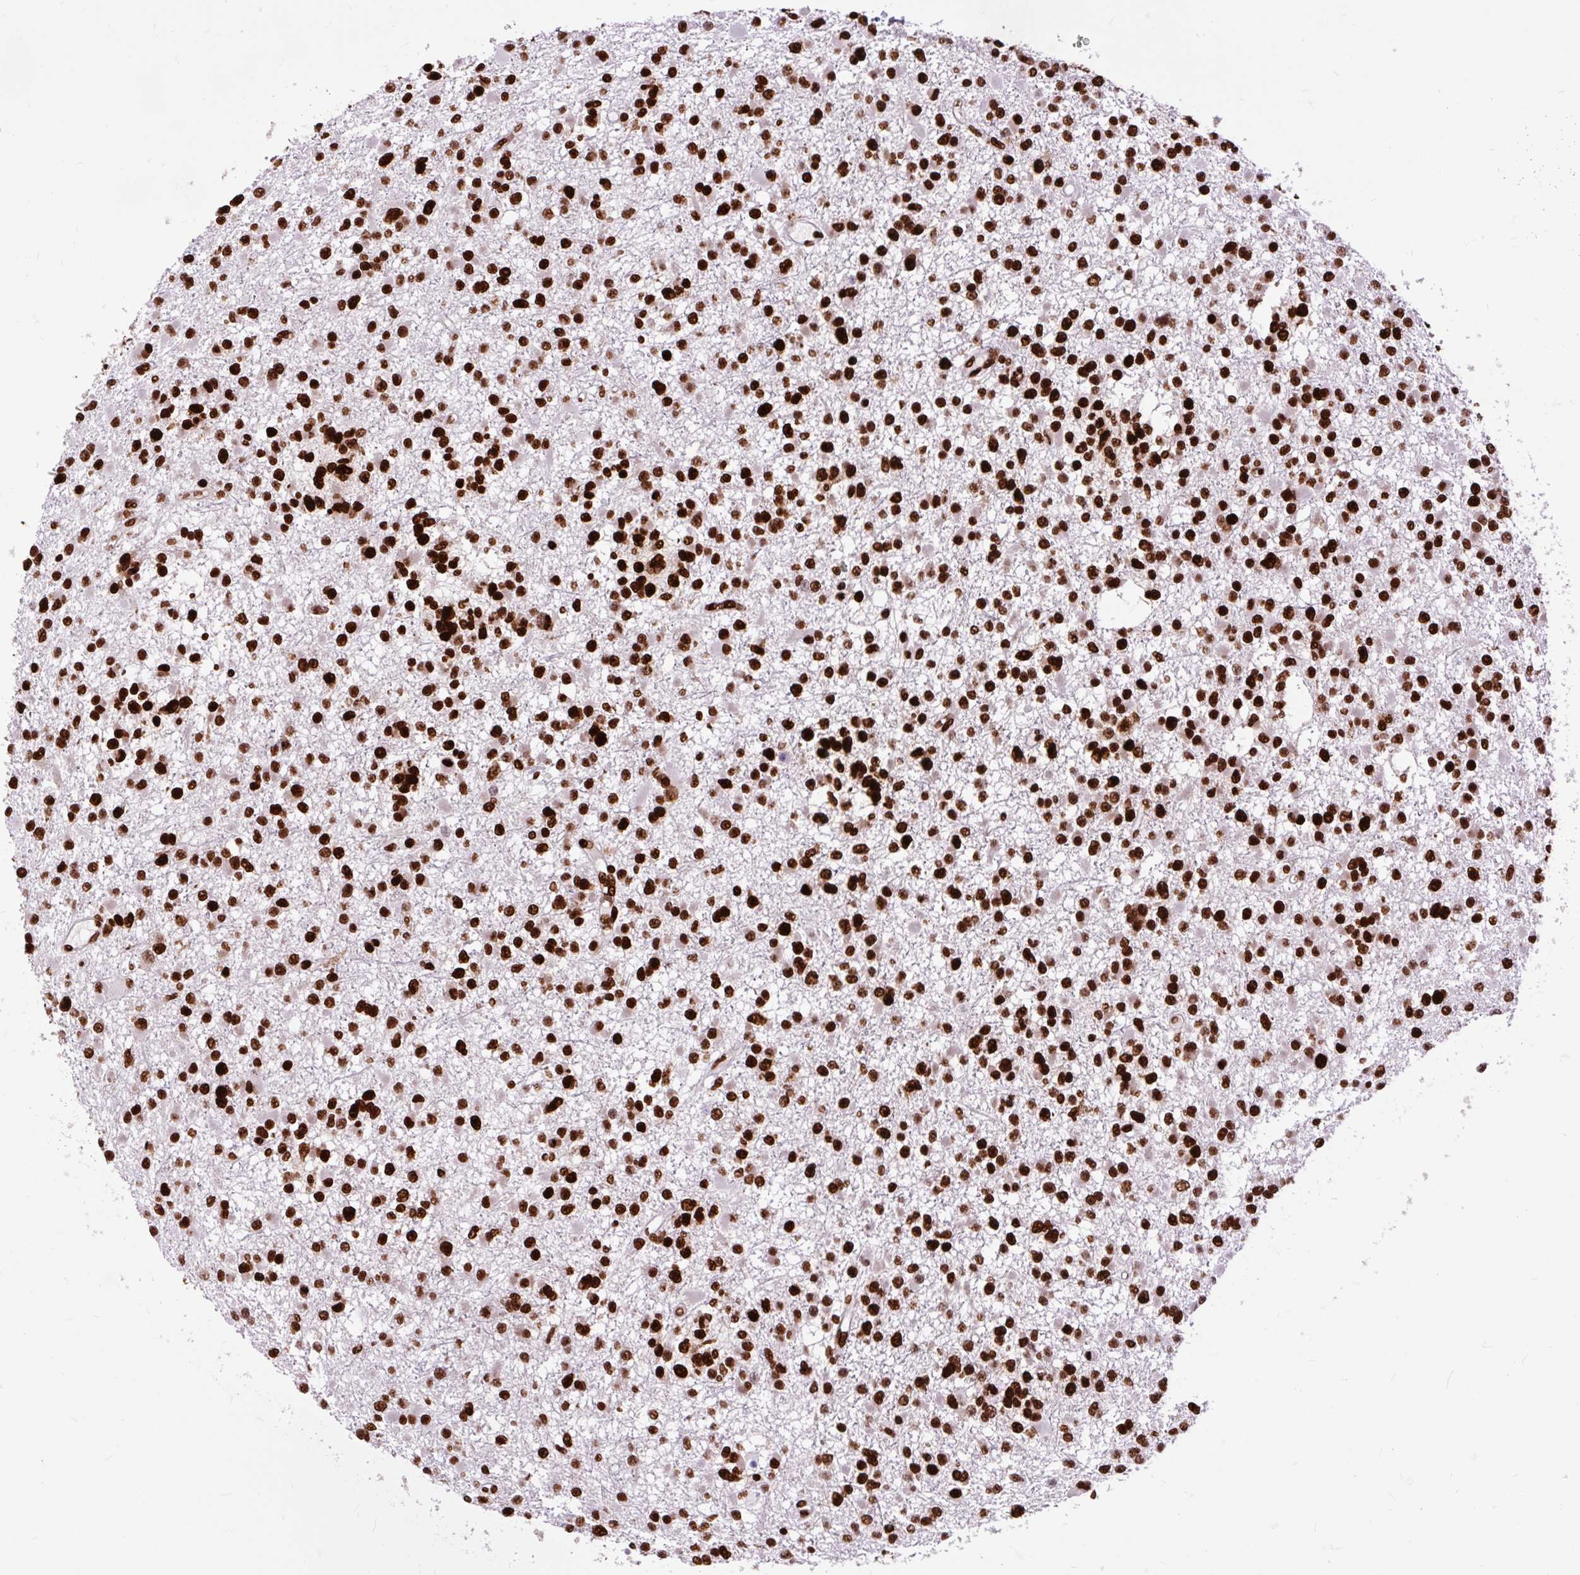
{"staining": {"intensity": "strong", "quantity": ">75%", "location": "nuclear"}, "tissue": "glioma", "cell_type": "Tumor cells", "image_type": "cancer", "snomed": [{"axis": "morphology", "description": "Glioma, malignant, Low grade"}, {"axis": "topography", "description": "Brain"}], "caption": "Glioma stained for a protein (brown) shows strong nuclear positive staining in about >75% of tumor cells.", "gene": "FUS", "patient": {"sex": "female", "age": 22}}